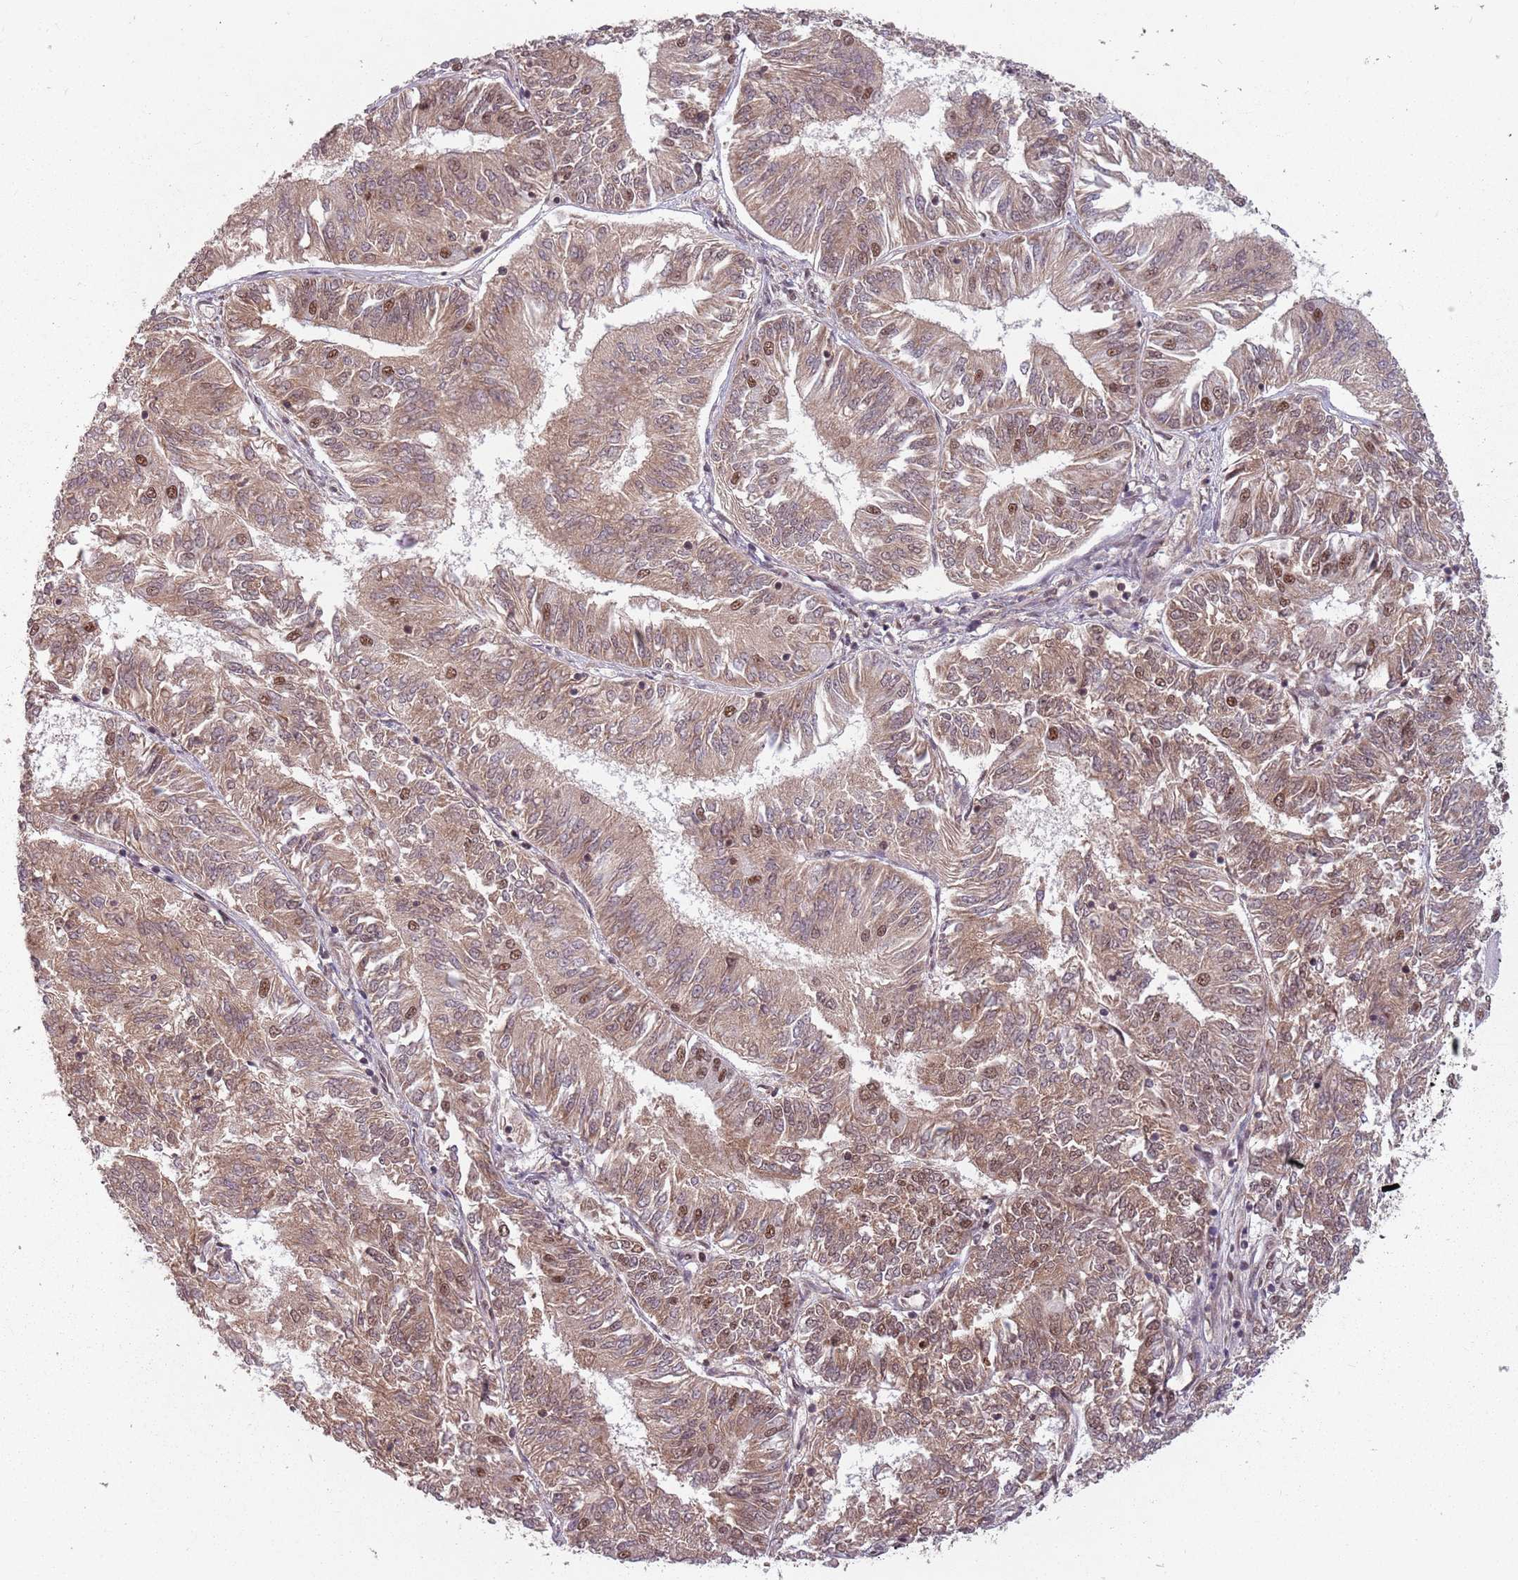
{"staining": {"intensity": "moderate", "quantity": ">75%", "location": "cytoplasmic/membranous,nuclear"}, "tissue": "endometrial cancer", "cell_type": "Tumor cells", "image_type": "cancer", "snomed": [{"axis": "morphology", "description": "Adenocarcinoma, NOS"}, {"axis": "topography", "description": "Endometrium"}], "caption": "High-power microscopy captured an immunohistochemistry (IHC) image of endometrial cancer (adenocarcinoma), revealing moderate cytoplasmic/membranous and nuclear staining in about >75% of tumor cells. The protein of interest is stained brown, and the nuclei are stained in blue (DAB IHC with brightfield microscopy, high magnification).", "gene": "NCBP1", "patient": {"sex": "female", "age": 58}}